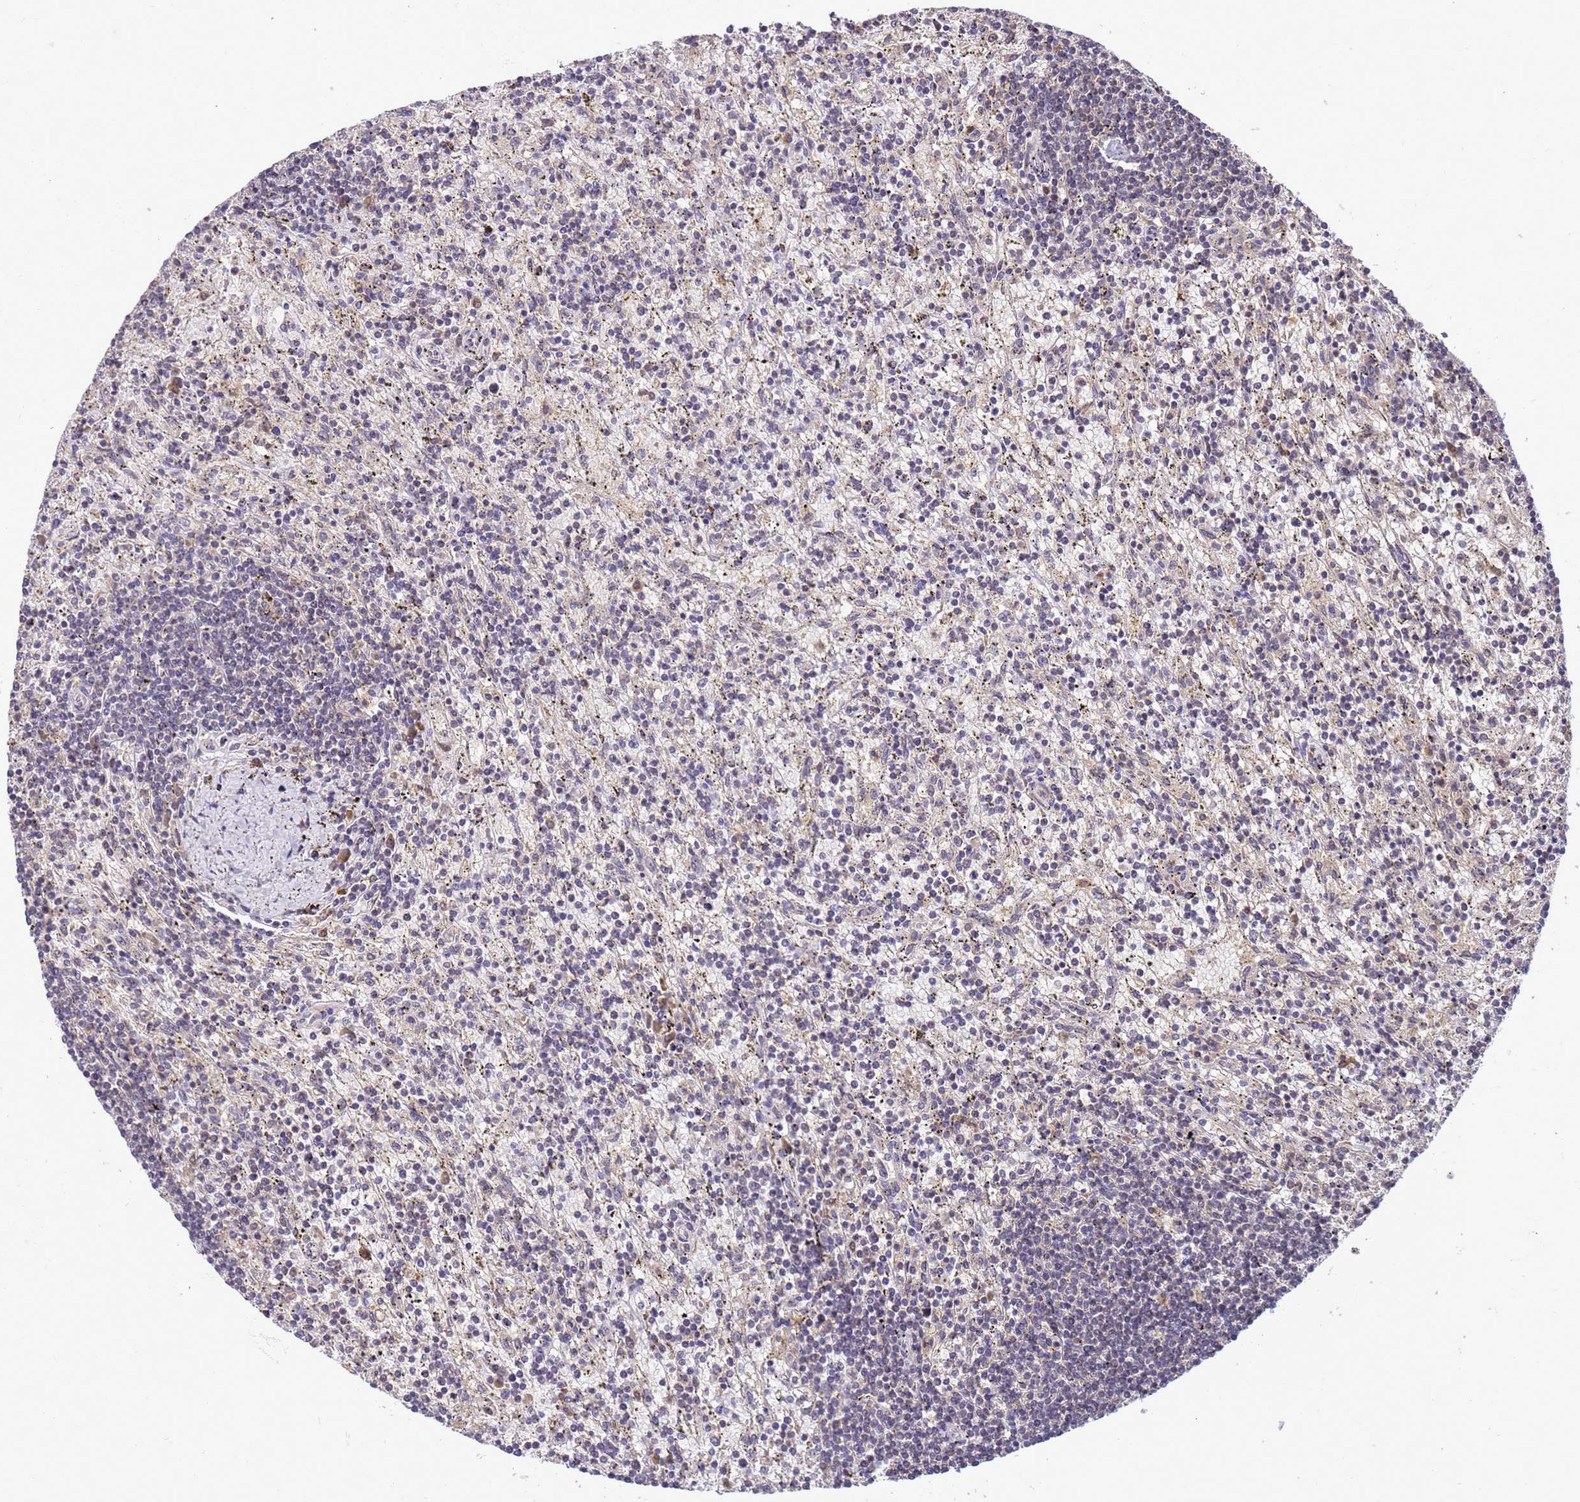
{"staining": {"intensity": "negative", "quantity": "none", "location": "none"}, "tissue": "lymphoma", "cell_type": "Tumor cells", "image_type": "cancer", "snomed": [{"axis": "morphology", "description": "Malignant lymphoma, non-Hodgkin's type, Low grade"}, {"axis": "topography", "description": "Spleen"}], "caption": "An immunohistochemistry photomicrograph of lymphoma is shown. There is no staining in tumor cells of lymphoma. (DAB immunohistochemistry (IHC) visualized using brightfield microscopy, high magnification).", "gene": "TMEM74B", "patient": {"sex": "male", "age": 76}}